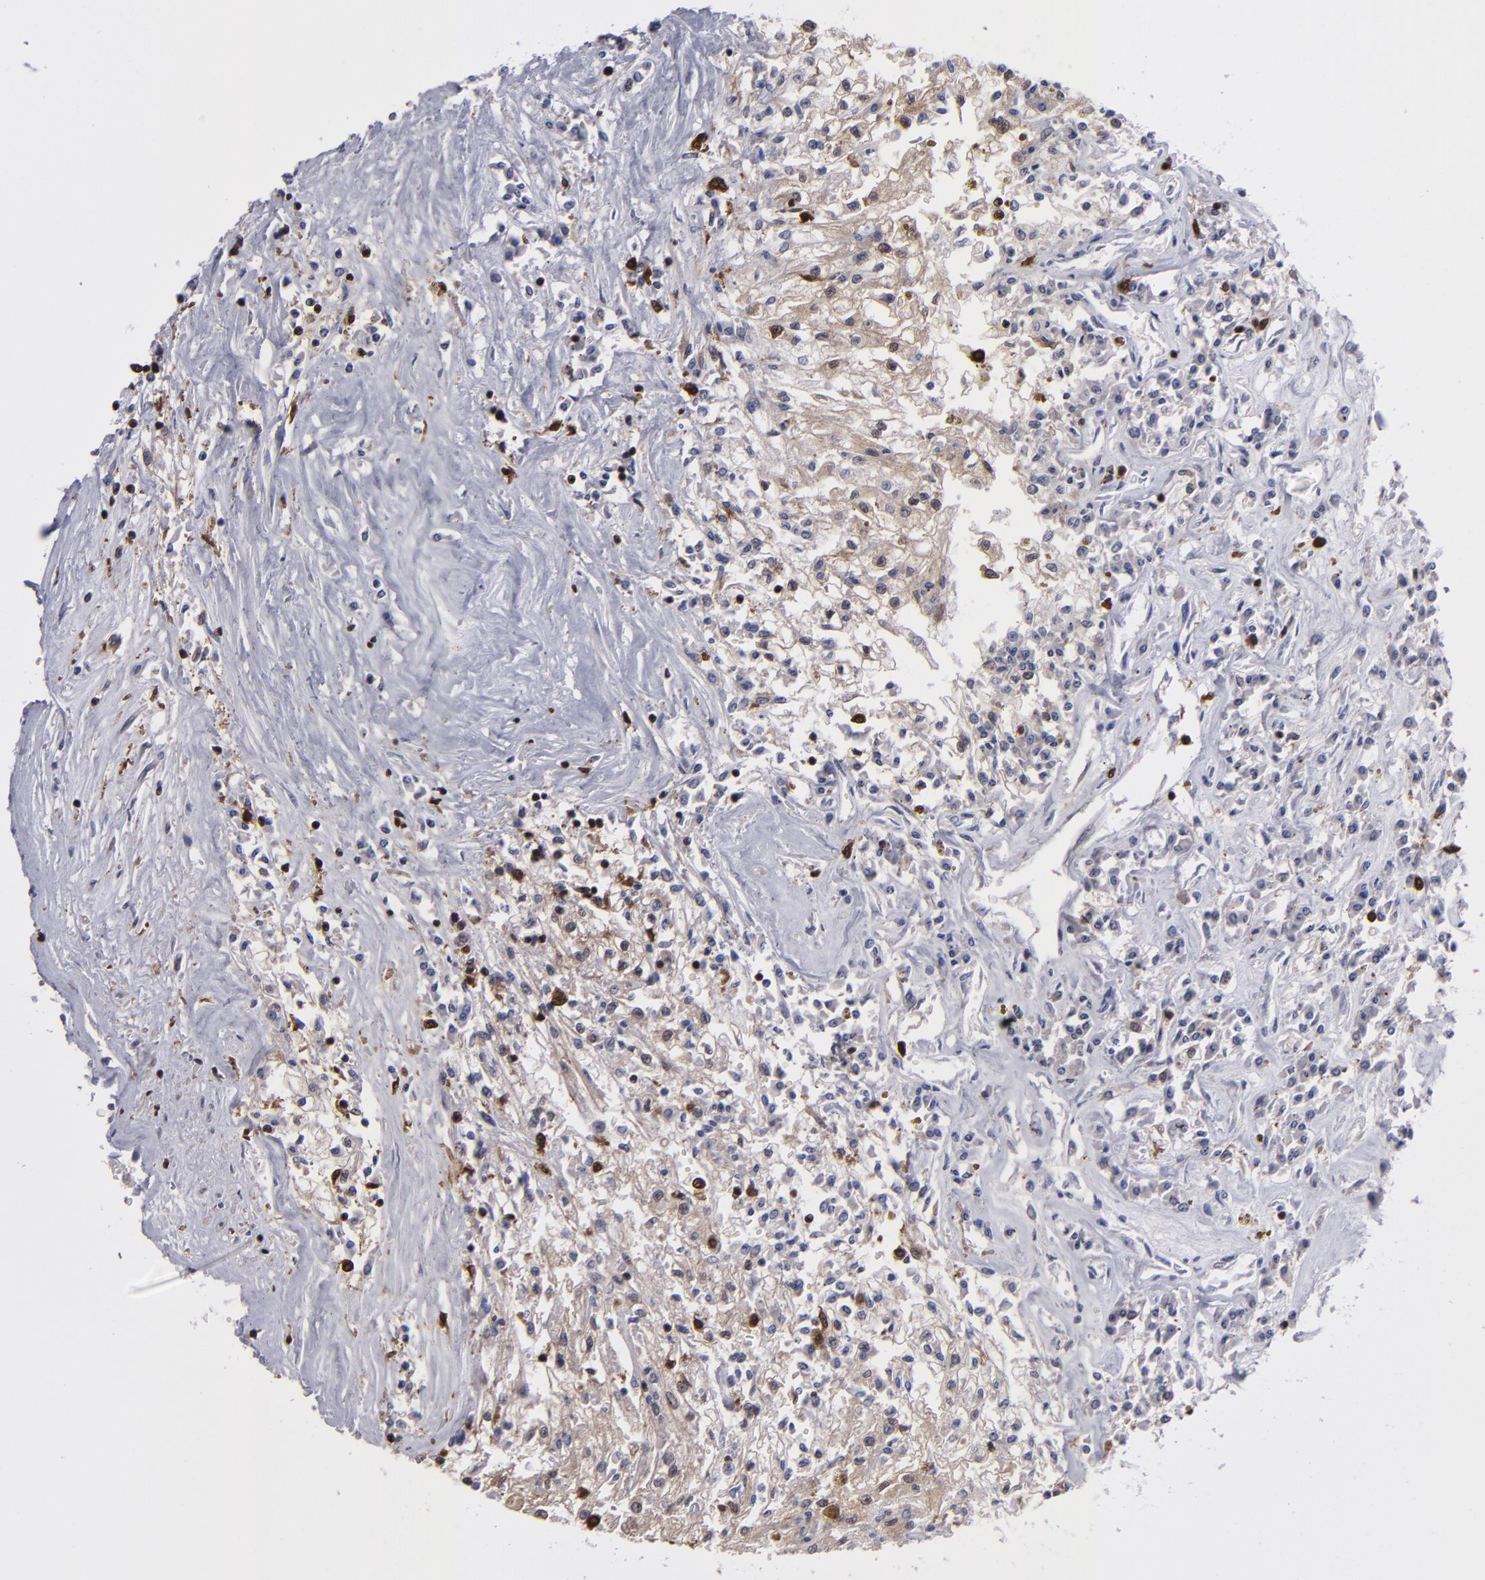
{"staining": {"intensity": "weak", "quantity": "<25%", "location": "cytoplasmic/membranous,nuclear"}, "tissue": "renal cancer", "cell_type": "Tumor cells", "image_type": "cancer", "snomed": [{"axis": "morphology", "description": "Adenocarcinoma, NOS"}, {"axis": "topography", "description": "Kidney"}], "caption": "Immunohistochemistry of human renal adenocarcinoma shows no expression in tumor cells.", "gene": "GRB2", "patient": {"sex": "male", "age": 78}}